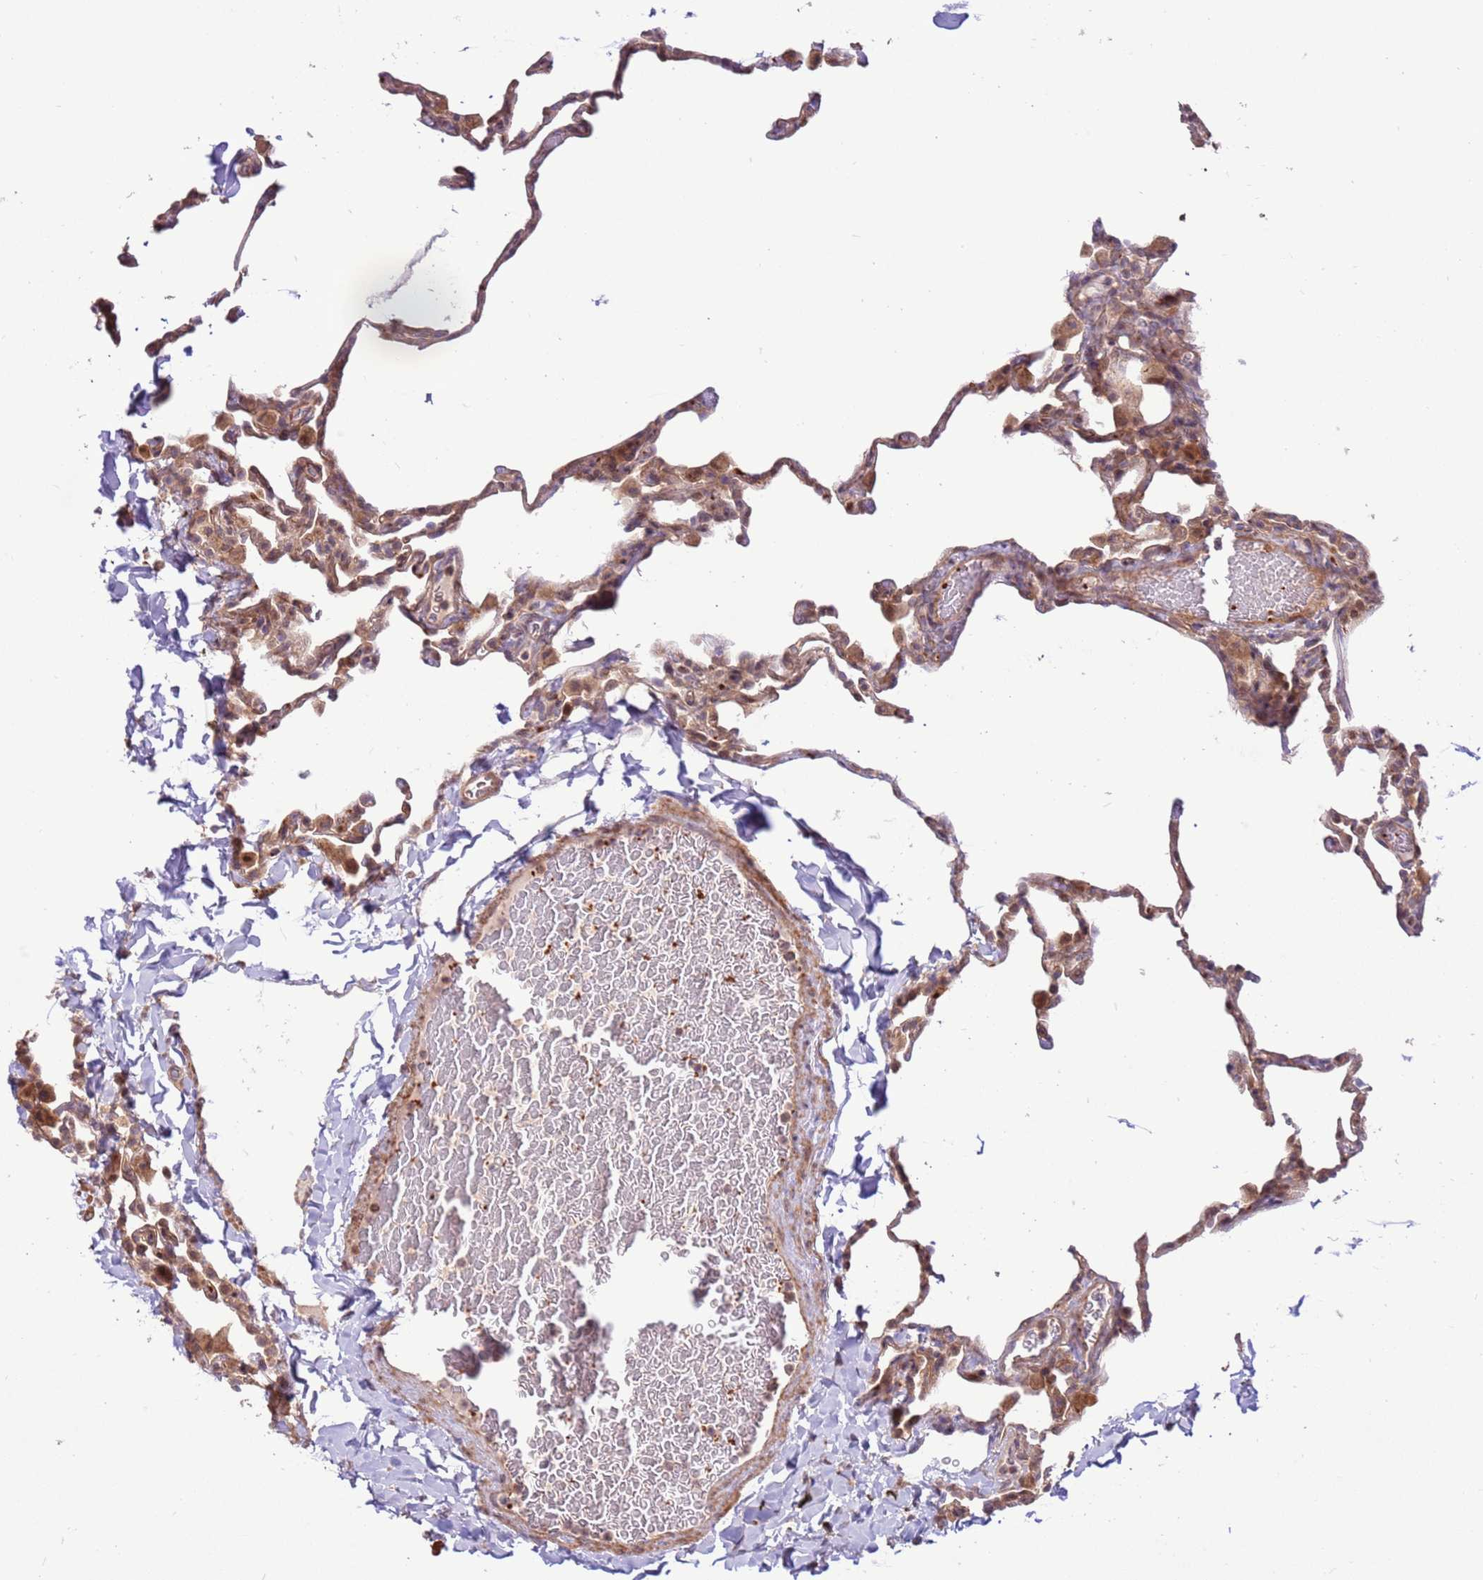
{"staining": {"intensity": "weak", "quantity": "25%-75%", "location": "cytoplasmic/membranous,nuclear"}, "tissue": "lung", "cell_type": "Alveolar cells", "image_type": "normal", "snomed": [{"axis": "morphology", "description": "Normal tissue, NOS"}, {"axis": "topography", "description": "Lung"}], "caption": "Protein staining of normal lung shows weak cytoplasmic/membranous,nuclear staining in approximately 25%-75% of alveolar cells.", "gene": "CCDC112", "patient": {"sex": "male", "age": 20}}